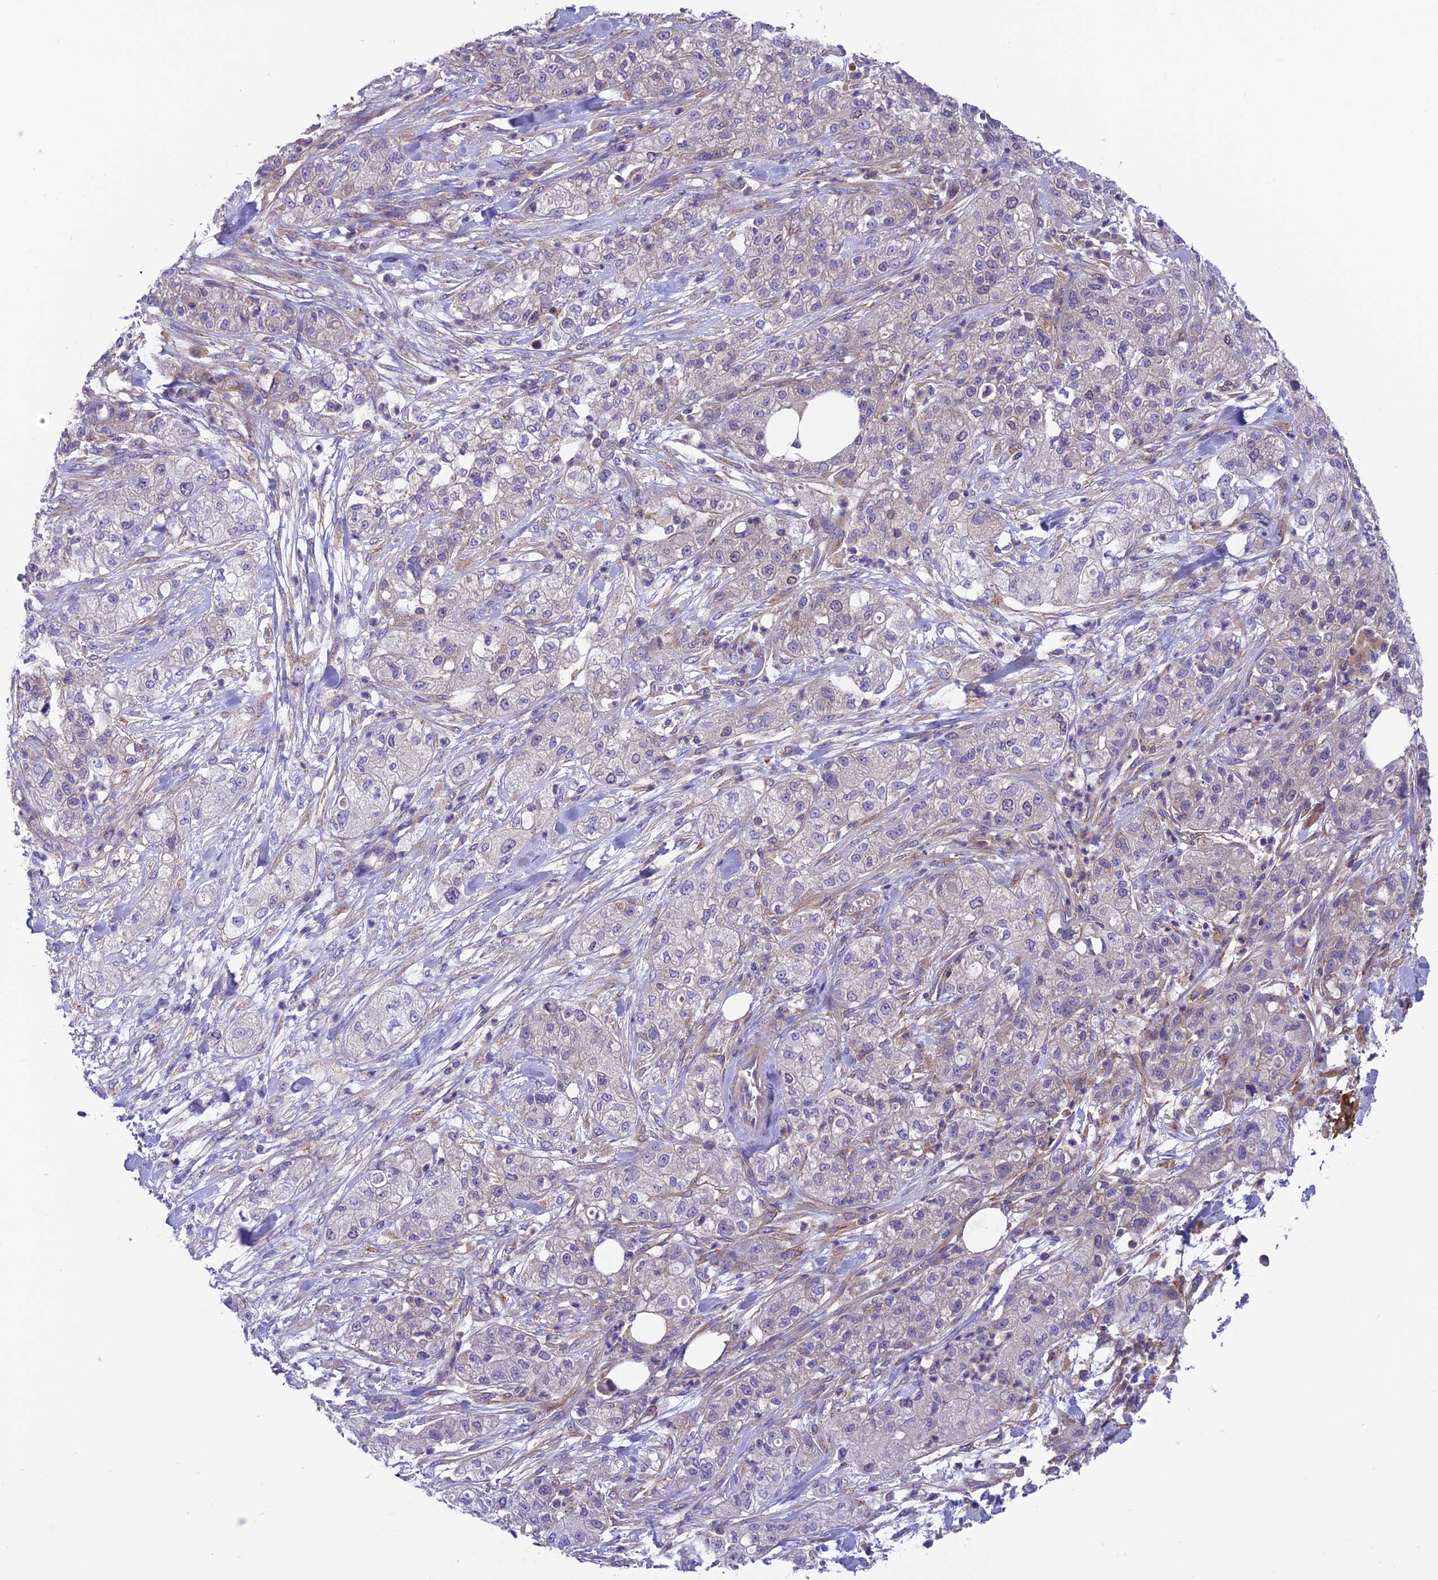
{"staining": {"intensity": "weak", "quantity": "<25%", "location": "cytoplasmic/membranous"}, "tissue": "pancreatic cancer", "cell_type": "Tumor cells", "image_type": "cancer", "snomed": [{"axis": "morphology", "description": "Adenocarcinoma, NOS"}, {"axis": "topography", "description": "Pancreas"}], "caption": "The histopathology image displays no staining of tumor cells in adenocarcinoma (pancreatic).", "gene": "VPS16", "patient": {"sex": "female", "age": 78}}